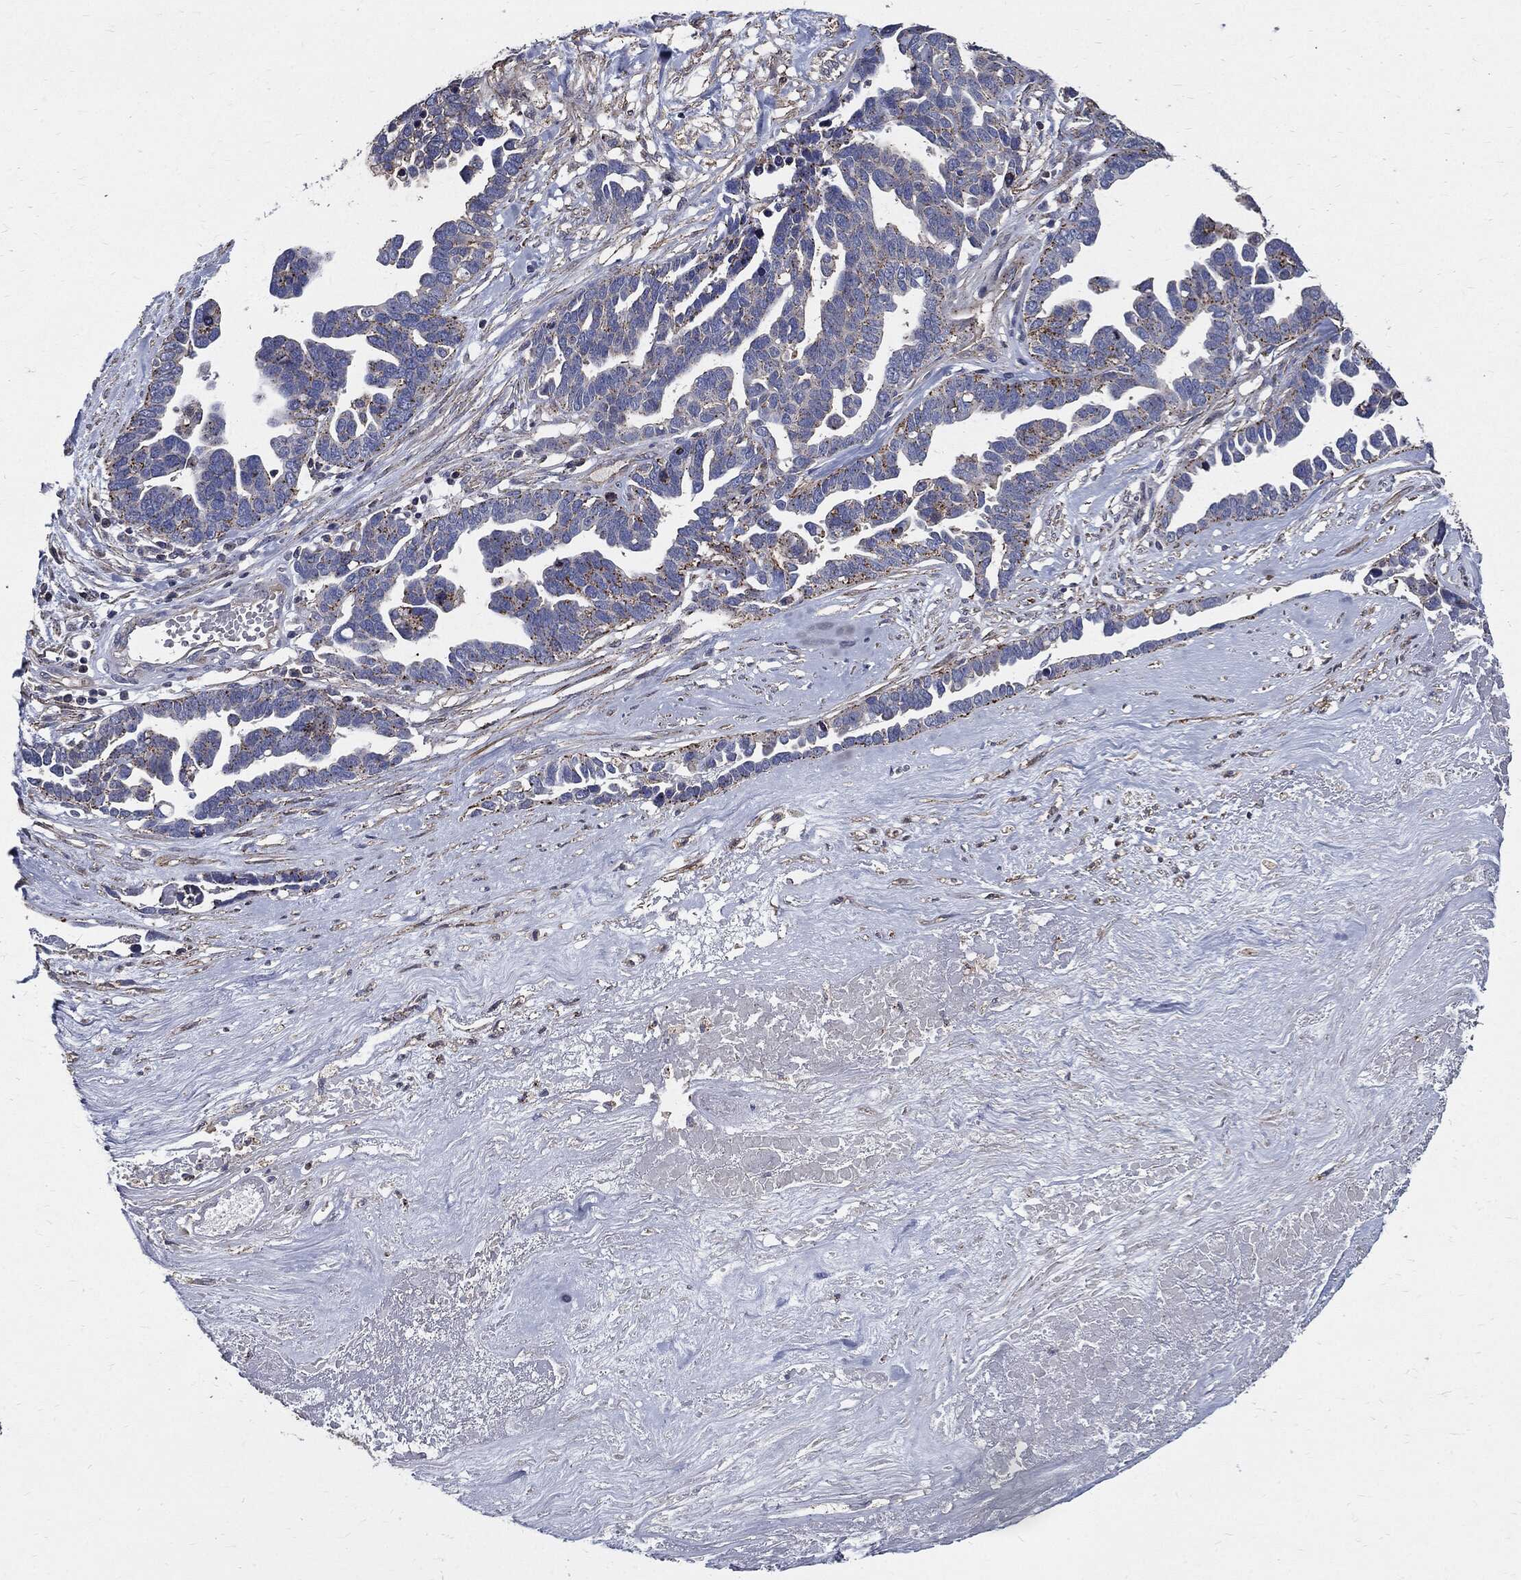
{"staining": {"intensity": "moderate", "quantity": "<25%", "location": "cytoplasmic/membranous"}, "tissue": "ovarian cancer", "cell_type": "Tumor cells", "image_type": "cancer", "snomed": [{"axis": "morphology", "description": "Cystadenocarcinoma, serous, NOS"}, {"axis": "topography", "description": "Ovary"}], "caption": "Serous cystadenocarcinoma (ovarian) stained for a protein demonstrates moderate cytoplasmic/membranous positivity in tumor cells.", "gene": "PDCD6IP", "patient": {"sex": "female", "age": 54}}